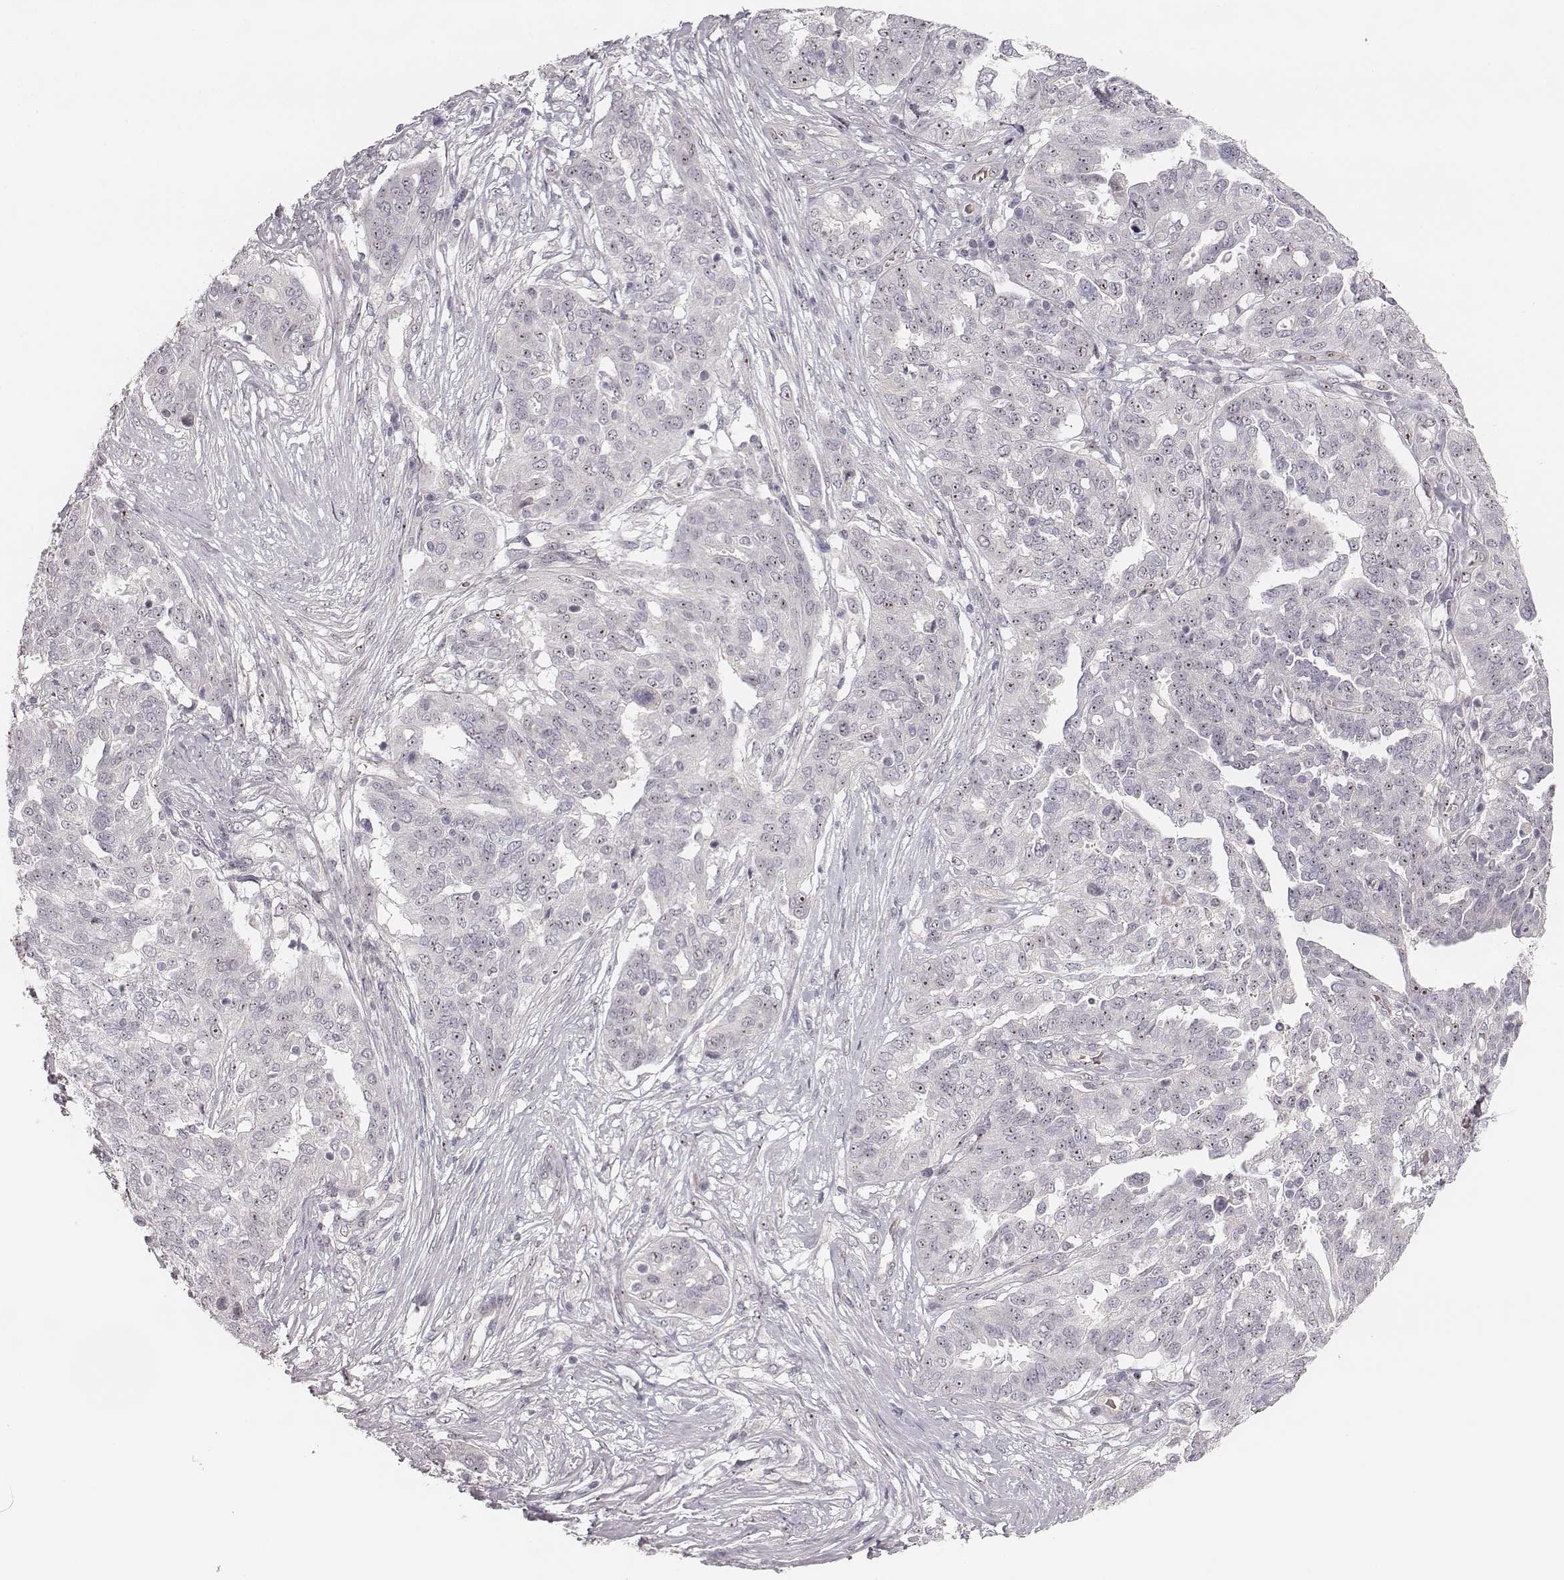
{"staining": {"intensity": "moderate", "quantity": "25%-75%", "location": "nuclear"}, "tissue": "ovarian cancer", "cell_type": "Tumor cells", "image_type": "cancer", "snomed": [{"axis": "morphology", "description": "Cystadenocarcinoma, serous, NOS"}, {"axis": "topography", "description": "Ovary"}], "caption": "The histopathology image shows a brown stain indicating the presence of a protein in the nuclear of tumor cells in ovarian cancer (serous cystadenocarcinoma). (brown staining indicates protein expression, while blue staining denotes nuclei).", "gene": "NIFK", "patient": {"sex": "female", "age": 67}}